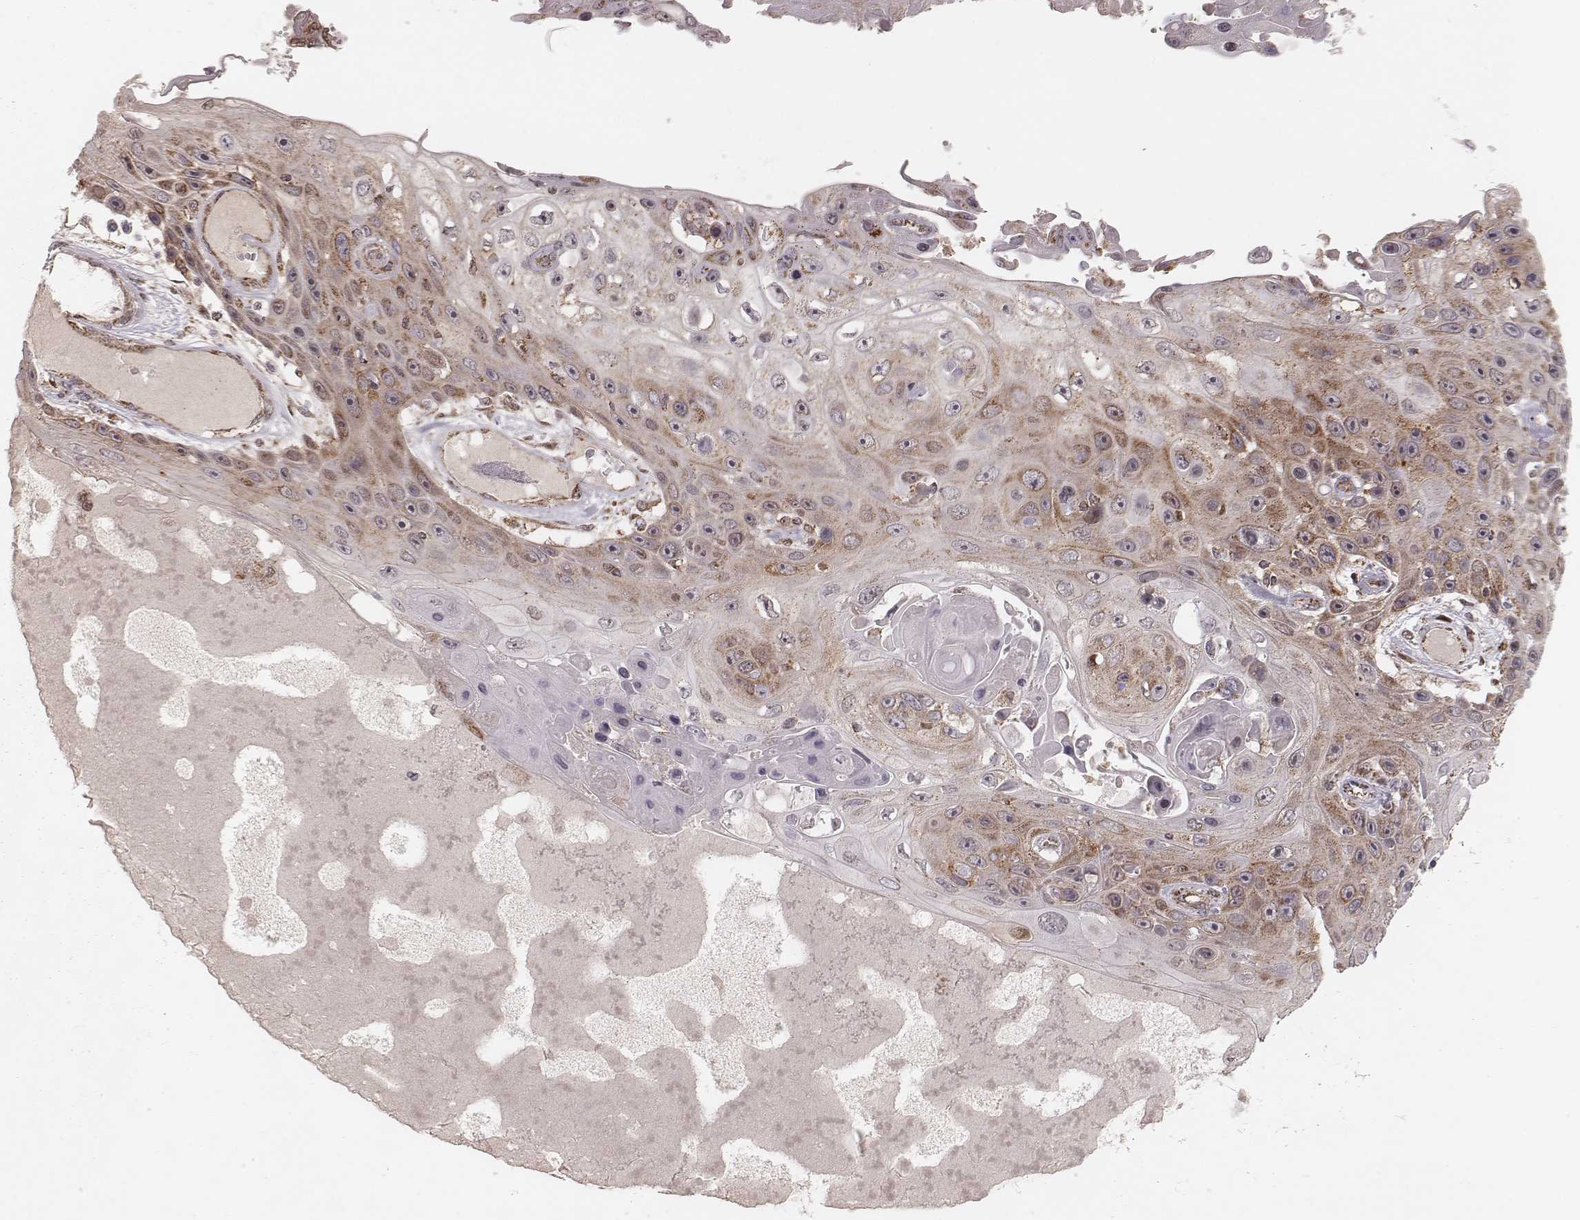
{"staining": {"intensity": "moderate", "quantity": ">75%", "location": "cytoplasmic/membranous"}, "tissue": "skin cancer", "cell_type": "Tumor cells", "image_type": "cancer", "snomed": [{"axis": "morphology", "description": "Squamous cell carcinoma, NOS"}, {"axis": "topography", "description": "Skin"}], "caption": "There is medium levels of moderate cytoplasmic/membranous staining in tumor cells of skin squamous cell carcinoma, as demonstrated by immunohistochemical staining (brown color).", "gene": "NDUFA7", "patient": {"sex": "male", "age": 82}}